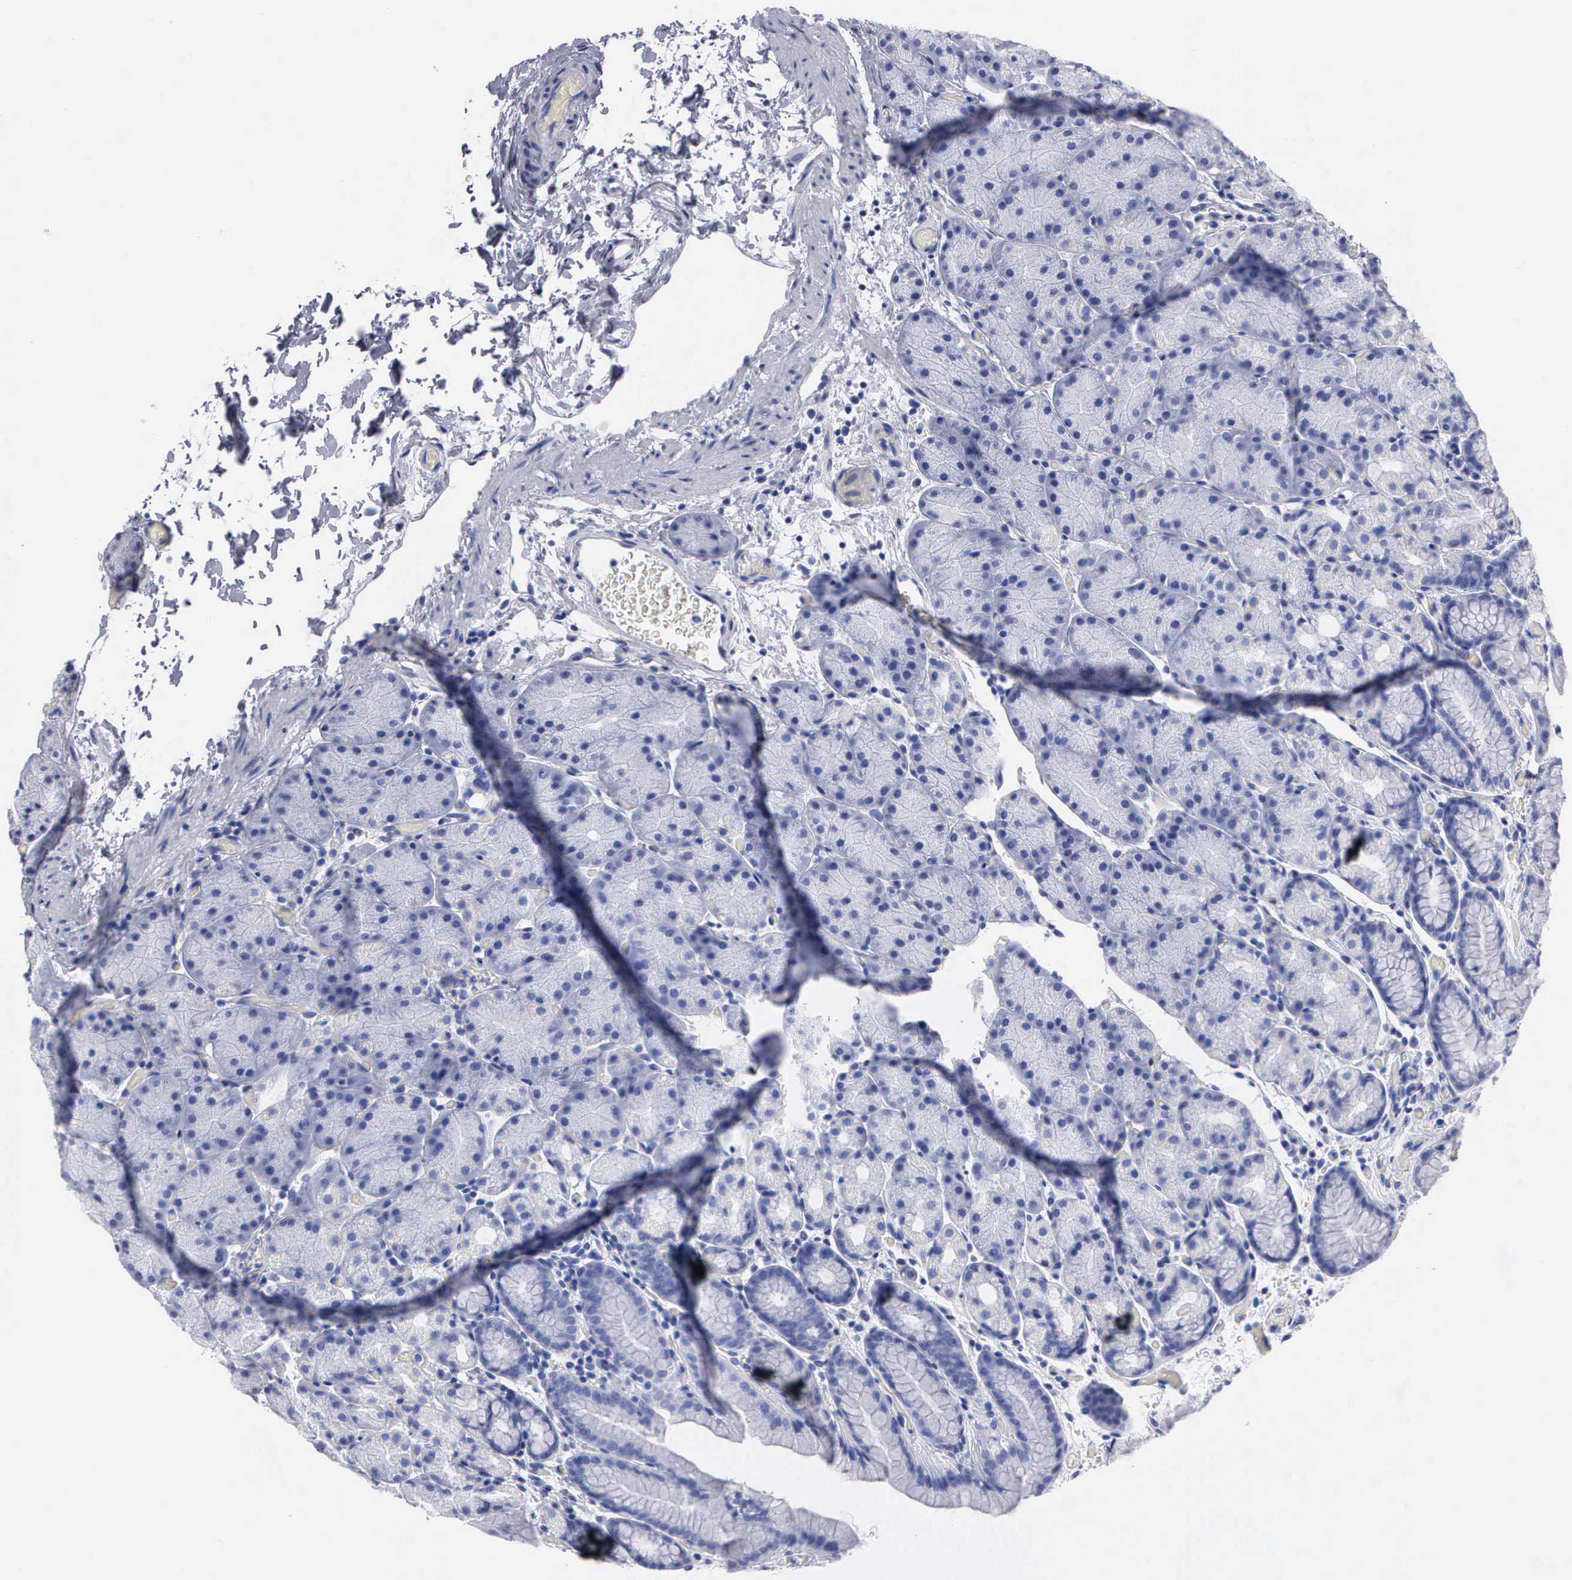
{"staining": {"intensity": "negative", "quantity": "none", "location": "none"}, "tissue": "stomach", "cell_type": "Glandular cells", "image_type": "normal", "snomed": [{"axis": "morphology", "description": "Normal tissue, NOS"}, {"axis": "topography", "description": "Stomach, upper"}], "caption": "IHC of normal human stomach shows no staining in glandular cells.", "gene": "CTSL", "patient": {"sex": "male", "age": 47}}